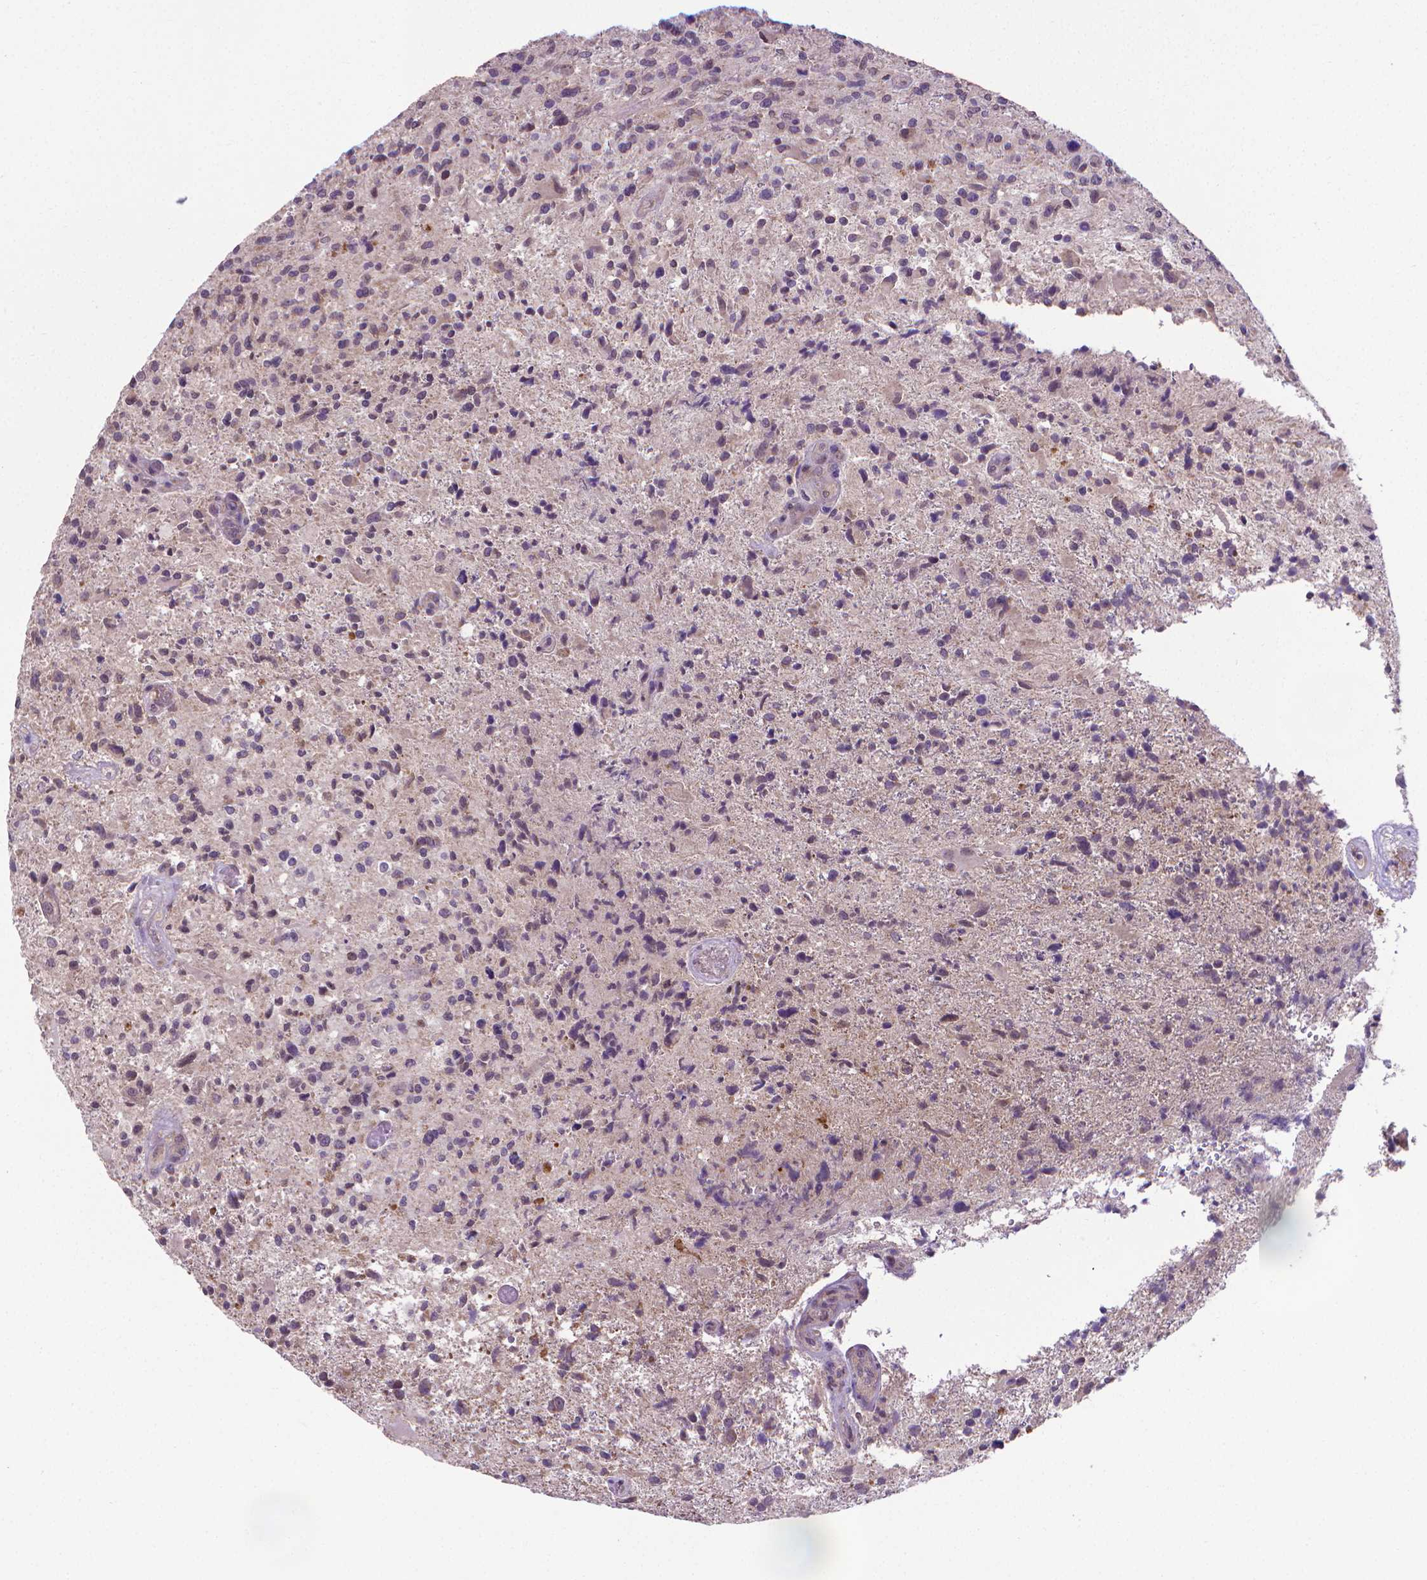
{"staining": {"intensity": "negative", "quantity": "none", "location": "none"}, "tissue": "glioma", "cell_type": "Tumor cells", "image_type": "cancer", "snomed": [{"axis": "morphology", "description": "Glioma, malignant, High grade"}, {"axis": "topography", "description": "Brain"}], "caption": "Immunohistochemical staining of malignant glioma (high-grade) displays no significant staining in tumor cells.", "gene": "GPR63", "patient": {"sex": "male", "age": 63}}